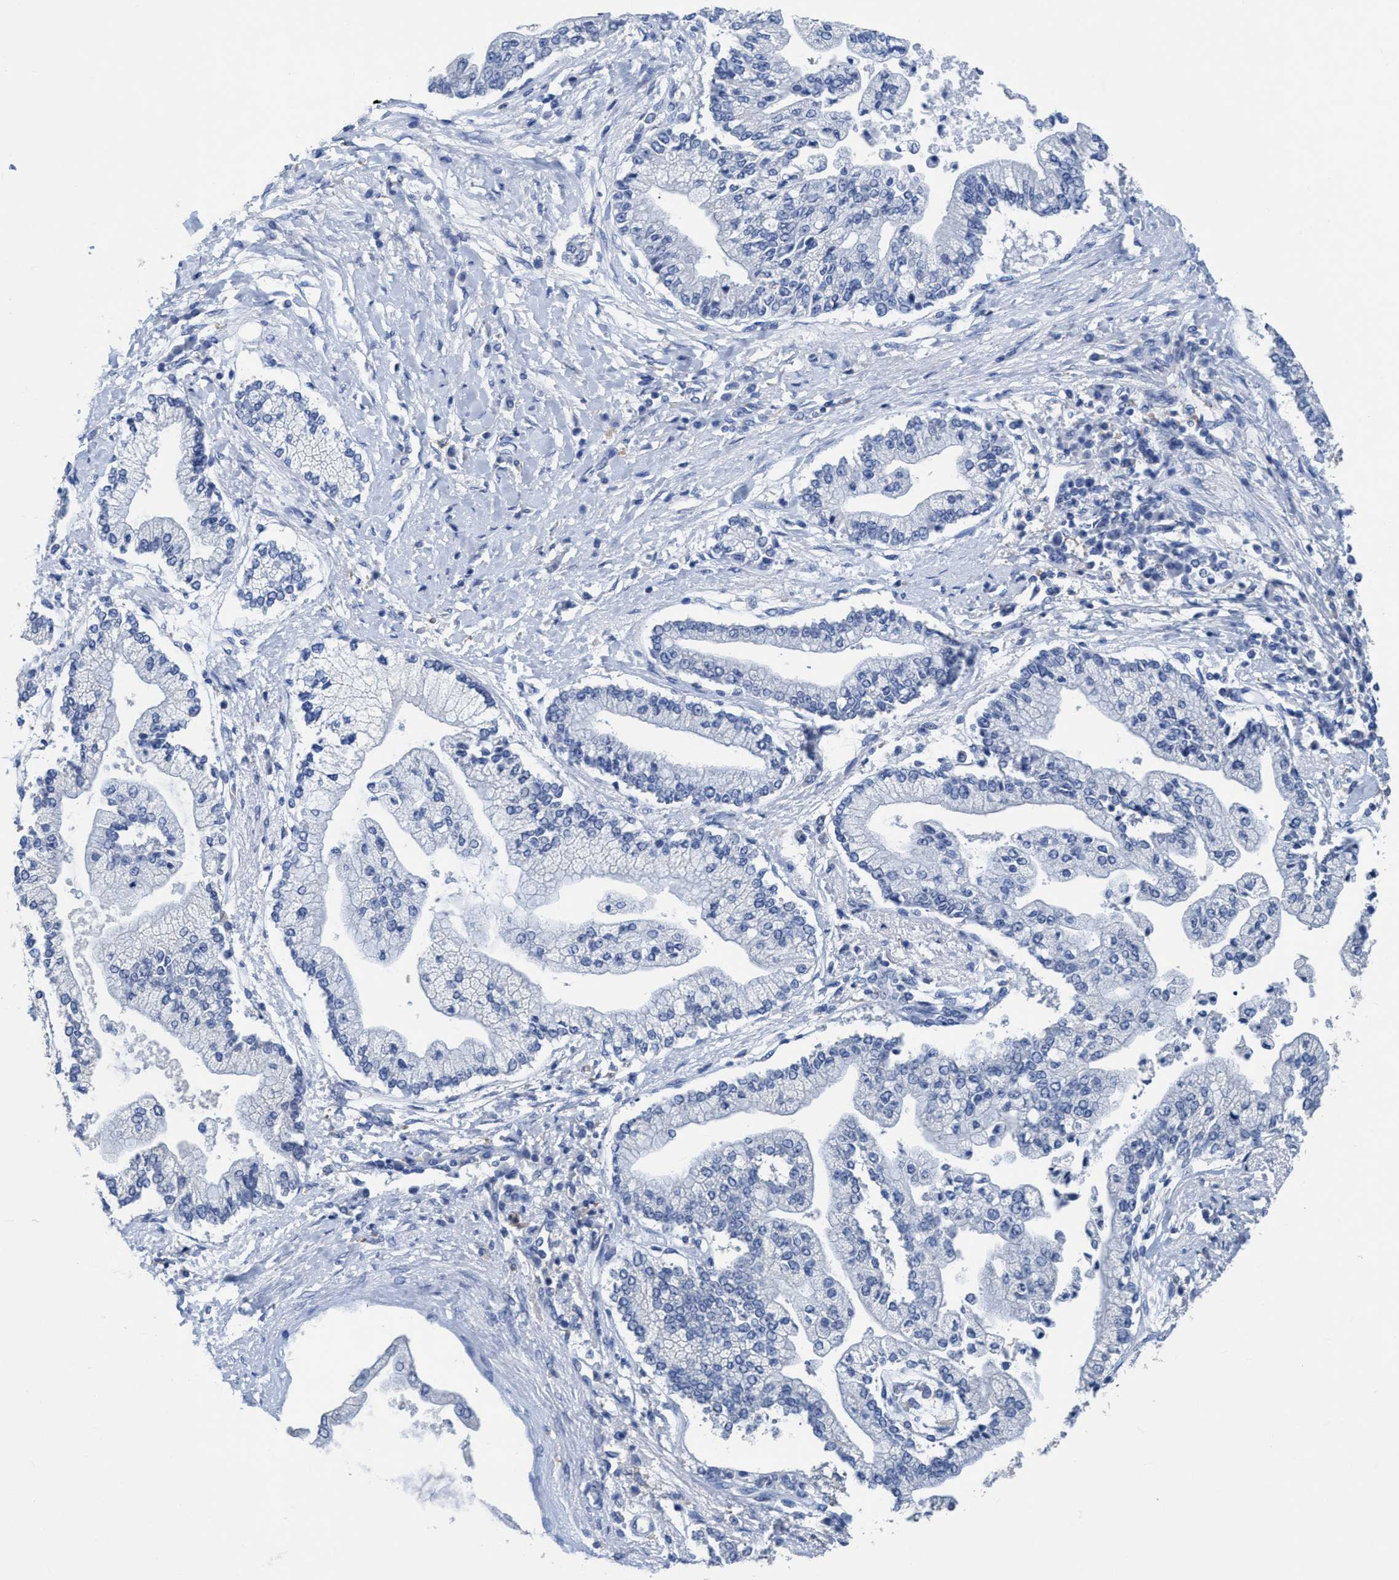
{"staining": {"intensity": "negative", "quantity": "none", "location": "none"}, "tissue": "liver cancer", "cell_type": "Tumor cells", "image_type": "cancer", "snomed": [{"axis": "morphology", "description": "Cholangiocarcinoma"}, {"axis": "topography", "description": "Liver"}], "caption": "Human cholangiocarcinoma (liver) stained for a protein using IHC exhibits no expression in tumor cells.", "gene": "DNAI1", "patient": {"sex": "male", "age": 50}}